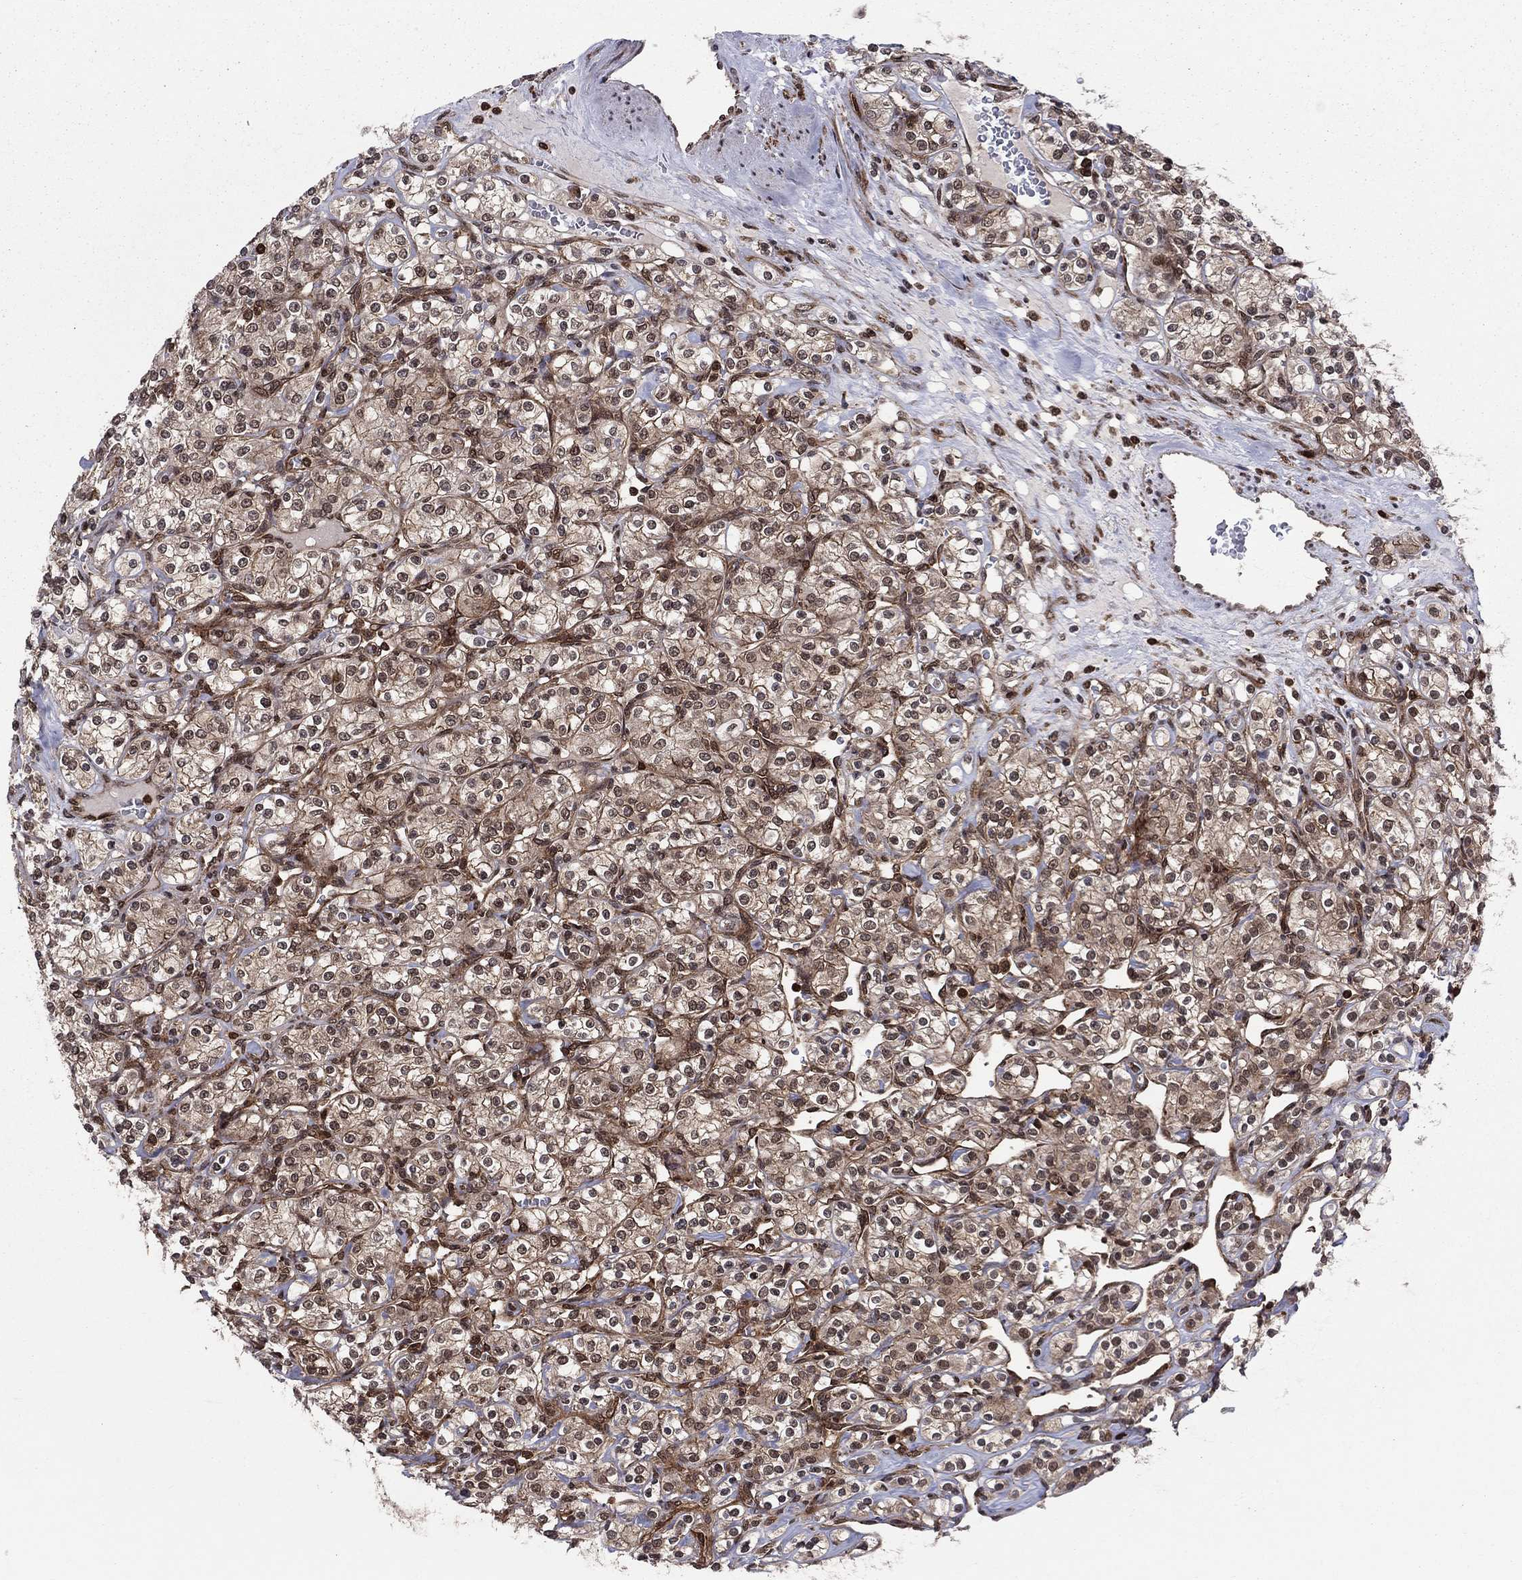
{"staining": {"intensity": "moderate", "quantity": "25%-75%", "location": "cytoplasmic/membranous,nuclear"}, "tissue": "renal cancer", "cell_type": "Tumor cells", "image_type": "cancer", "snomed": [{"axis": "morphology", "description": "Adenocarcinoma, NOS"}, {"axis": "topography", "description": "Kidney"}], "caption": "About 25%-75% of tumor cells in renal cancer demonstrate moderate cytoplasmic/membranous and nuclear protein staining as visualized by brown immunohistochemical staining.", "gene": "SSX2IP", "patient": {"sex": "male", "age": 77}}